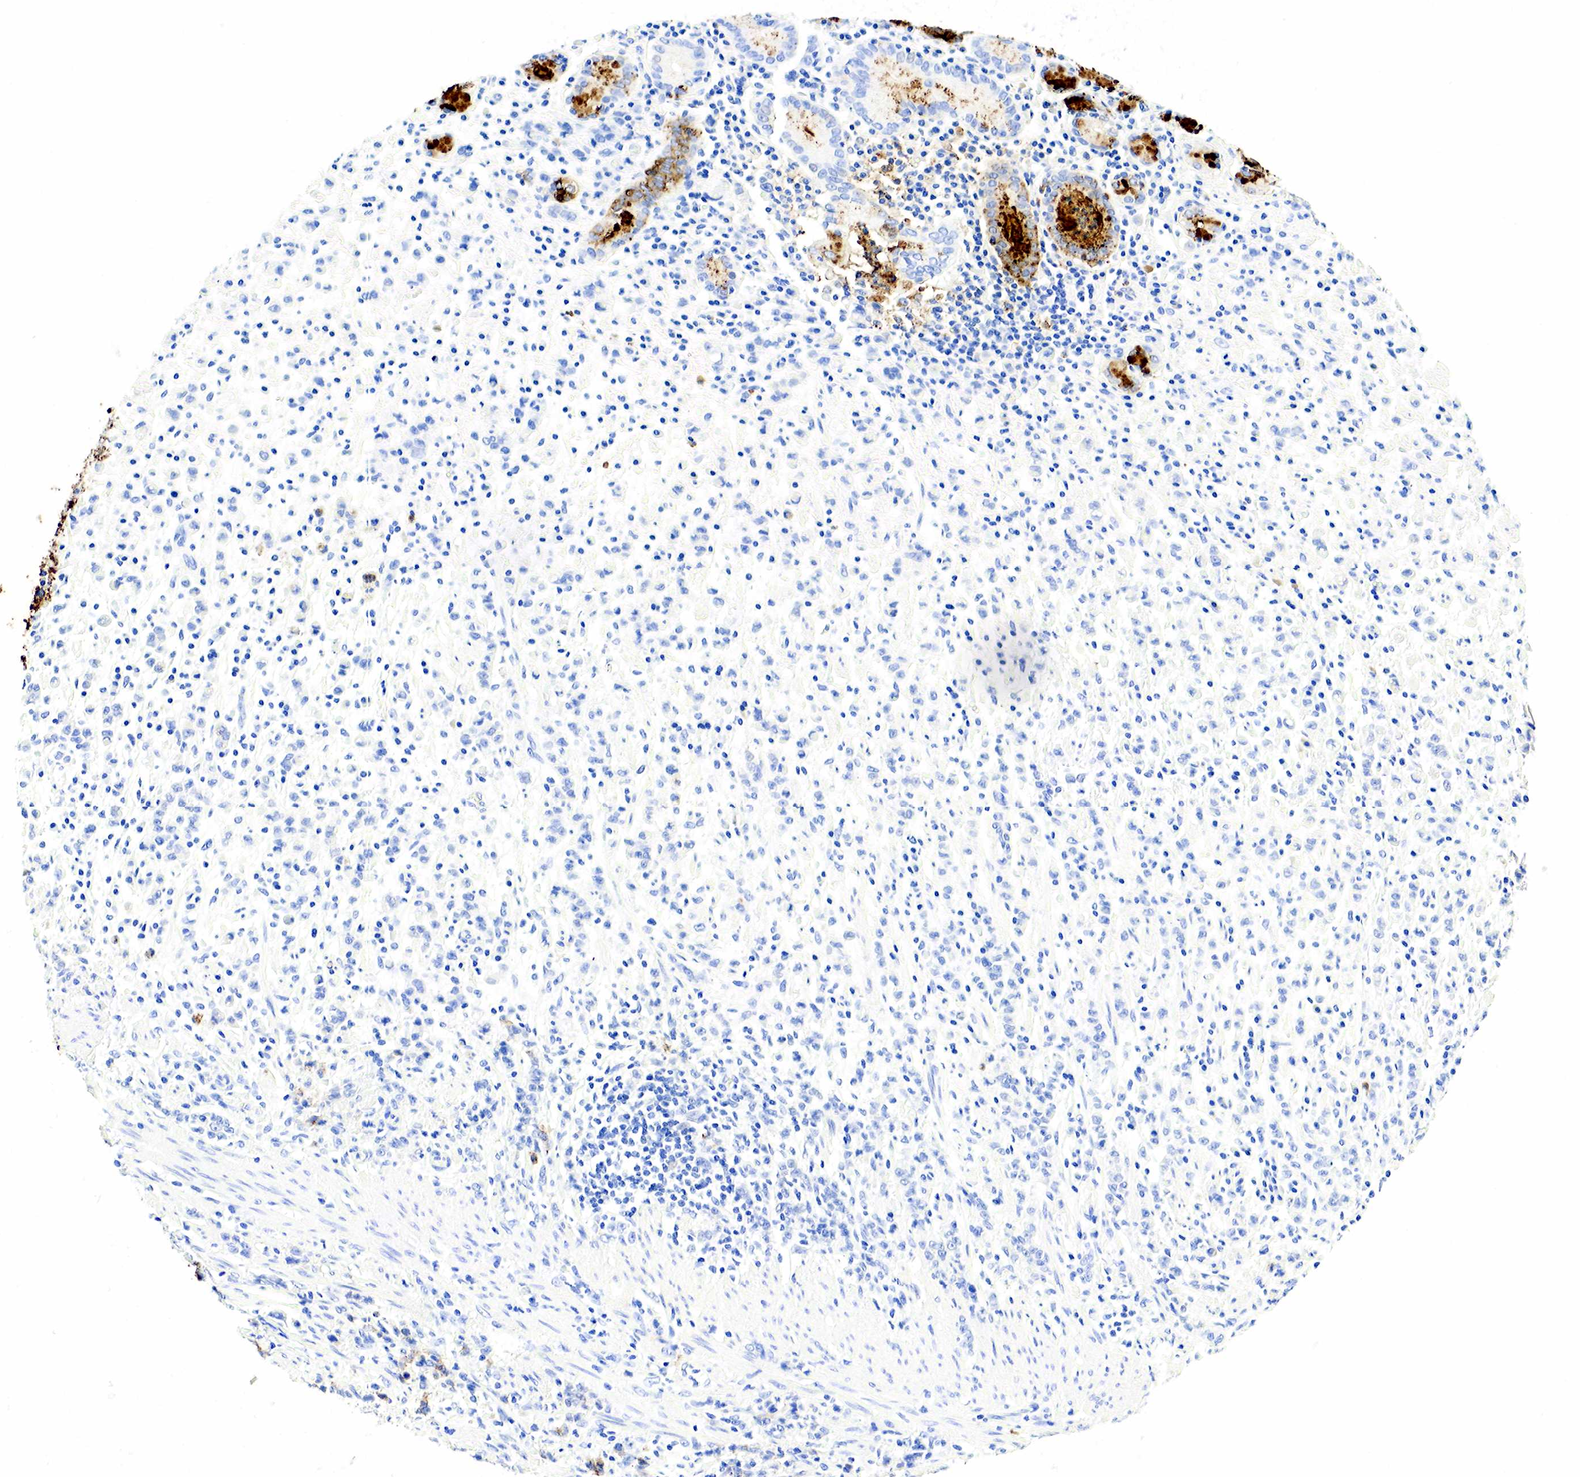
{"staining": {"intensity": "weak", "quantity": "<25%", "location": "cytoplasmic/membranous"}, "tissue": "stomach cancer", "cell_type": "Tumor cells", "image_type": "cancer", "snomed": [{"axis": "morphology", "description": "Adenocarcinoma, NOS"}, {"axis": "topography", "description": "Stomach, lower"}], "caption": "A photomicrograph of stomach cancer stained for a protein reveals no brown staining in tumor cells. Nuclei are stained in blue.", "gene": "FUT4", "patient": {"sex": "male", "age": 88}}